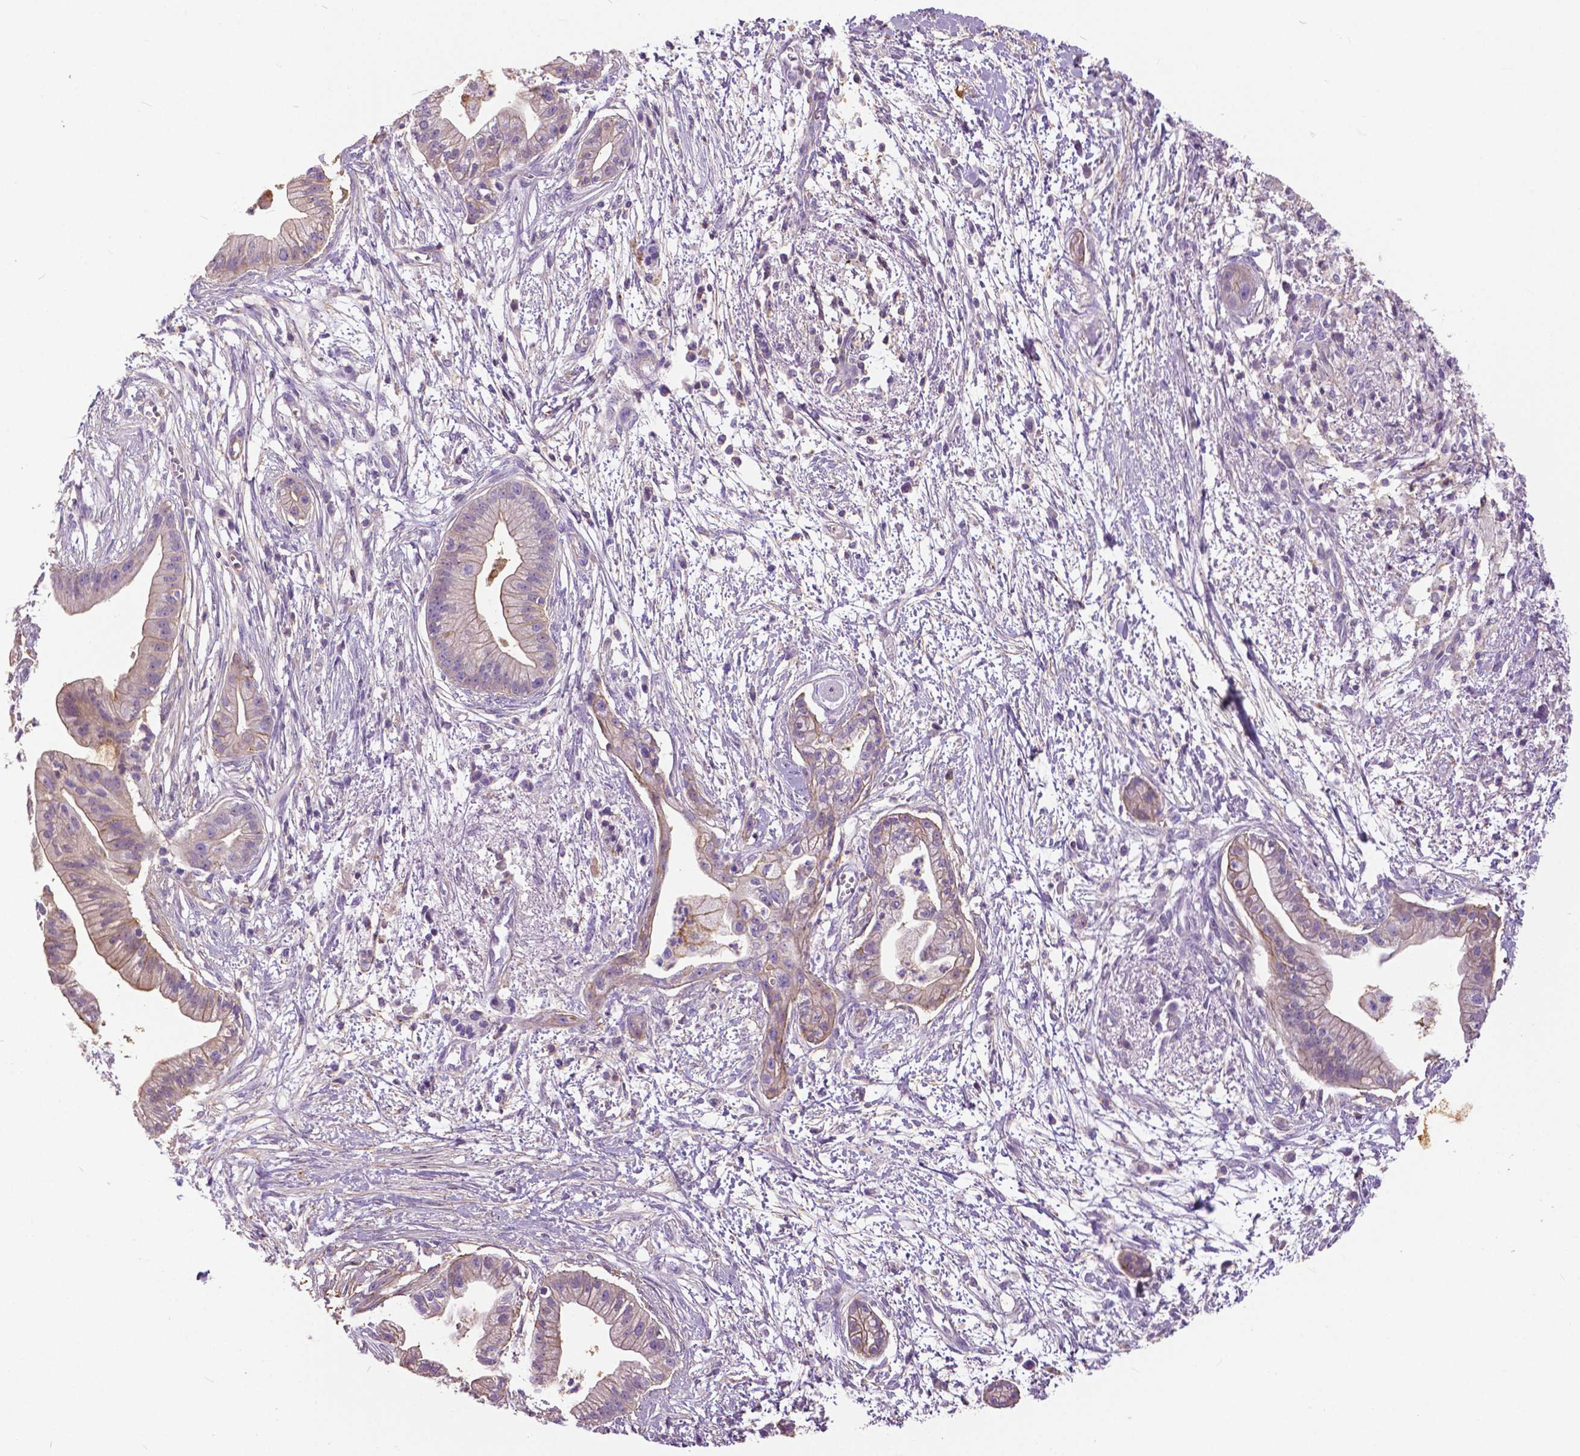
{"staining": {"intensity": "weak", "quantity": "<25%", "location": "cytoplasmic/membranous"}, "tissue": "pancreatic cancer", "cell_type": "Tumor cells", "image_type": "cancer", "snomed": [{"axis": "morphology", "description": "Normal tissue, NOS"}, {"axis": "morphology", "description": "Adenocarcinoma, NOS"}, {"axis": "topography", "description": "Lymph node"}, {"axis": "topography", "description": "Pancreas"}], "caption": "Immunohistochemistry (IHC) histopathology image of neoplastic tissue: pancreatic adenocarcinoma stained with DAB (3,3'-diaminobenzidine) demonstrates no significant protein positivity in tumor cells. (Stains: DAB IHC with hematoxylin counter stain, Microscopy: brightfield microscopy at high magnification).", "gene": "ANXA13", "patient": {"sex": "female", "age": 58}}